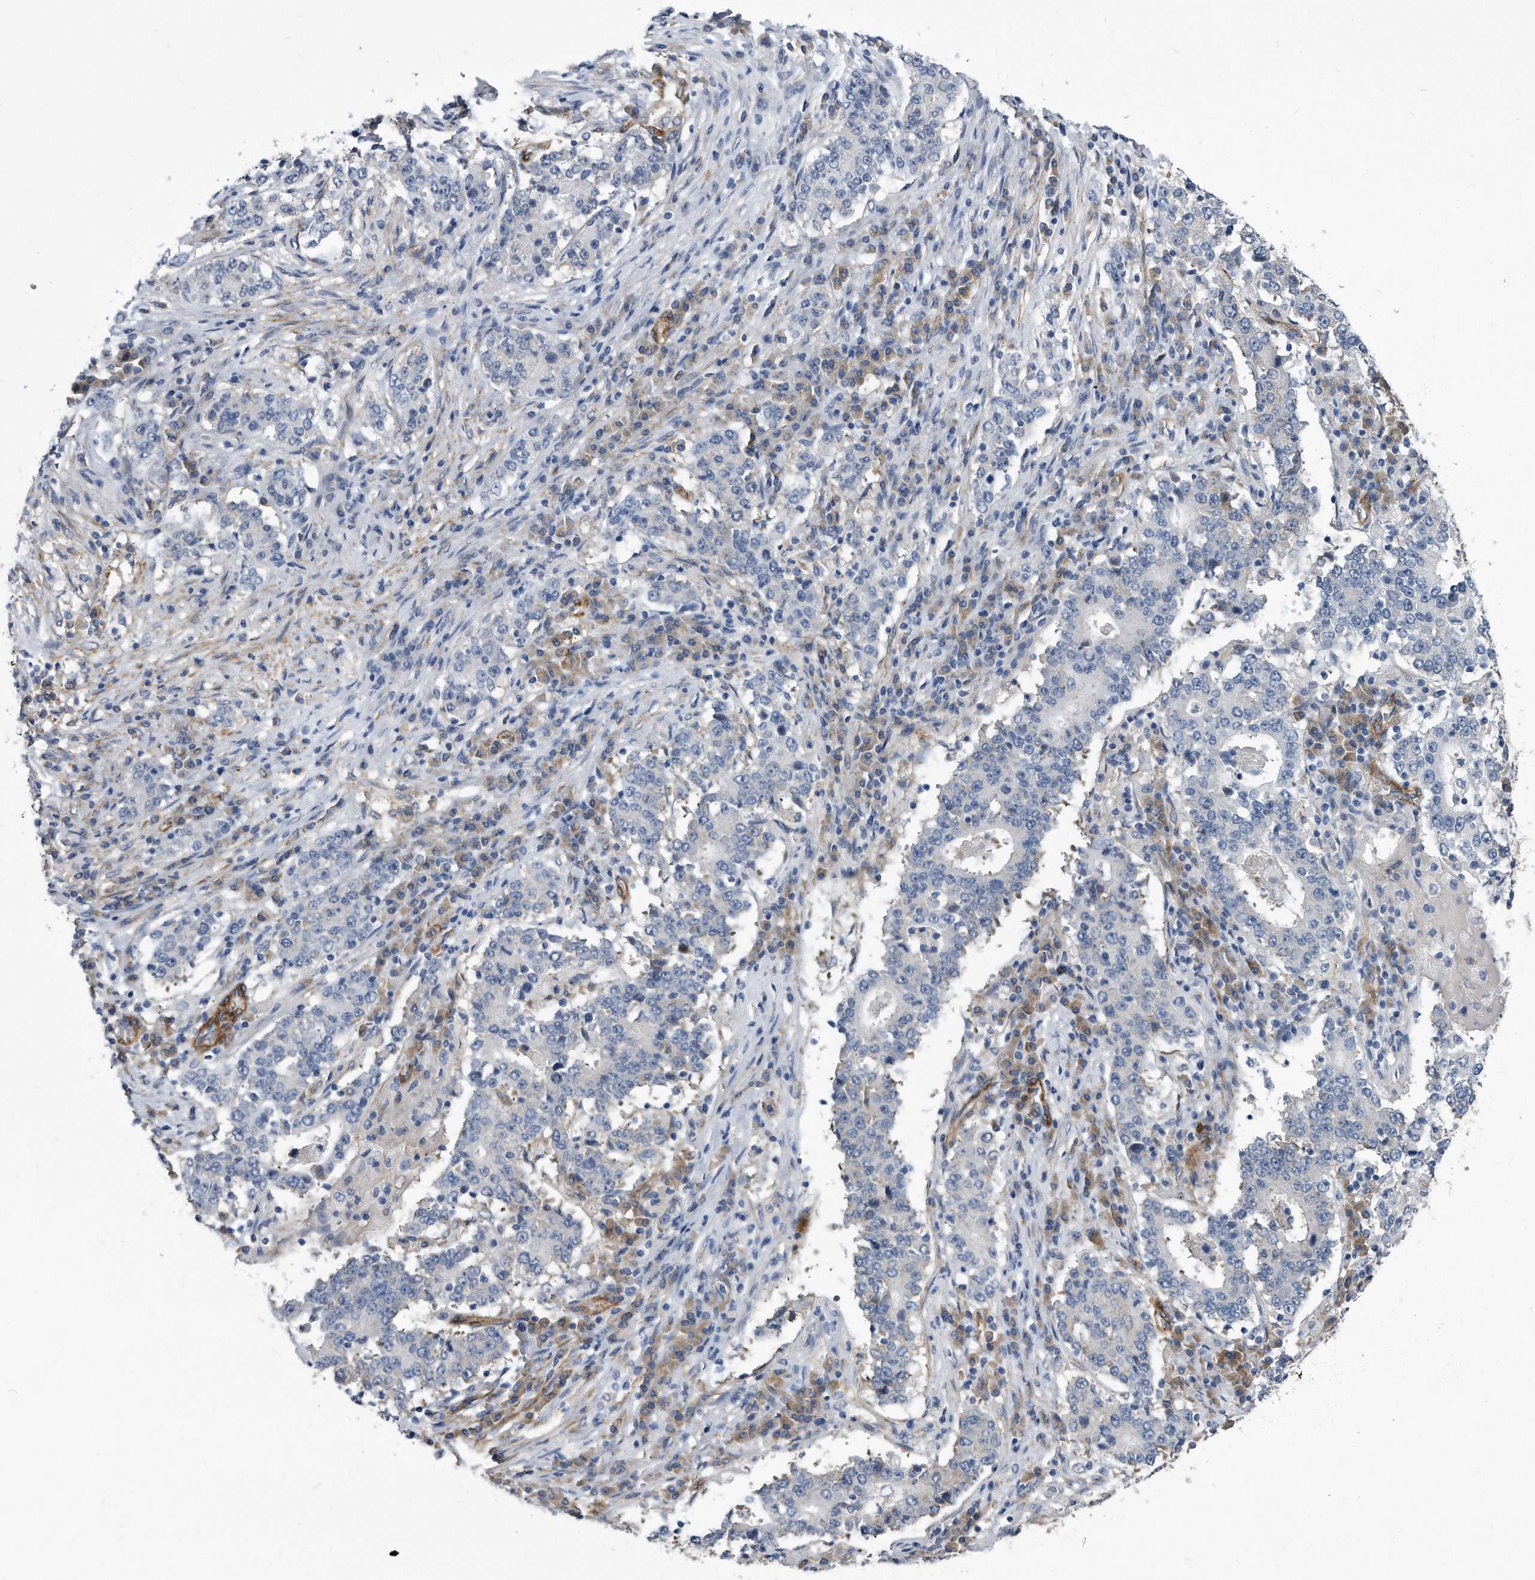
{"staining": {"intensity": "negative", "quantity": "none", "location": "none"}, "tissue": "stomach cancer", "cell_type": "Tumor cells", "image_type": "cancer", "snomed": [{"axis": "morphology", "description": "Adenocarcinoma, NOS"}, {"axis": "topography", "description": "Stomach"}], "caption": "Photomicrograph shows no significant protein expression in tumor cells of adenocarcinoma (stomach).", "gene": "EIF2B4", "patient": {"sex": "male", "age": 59}}